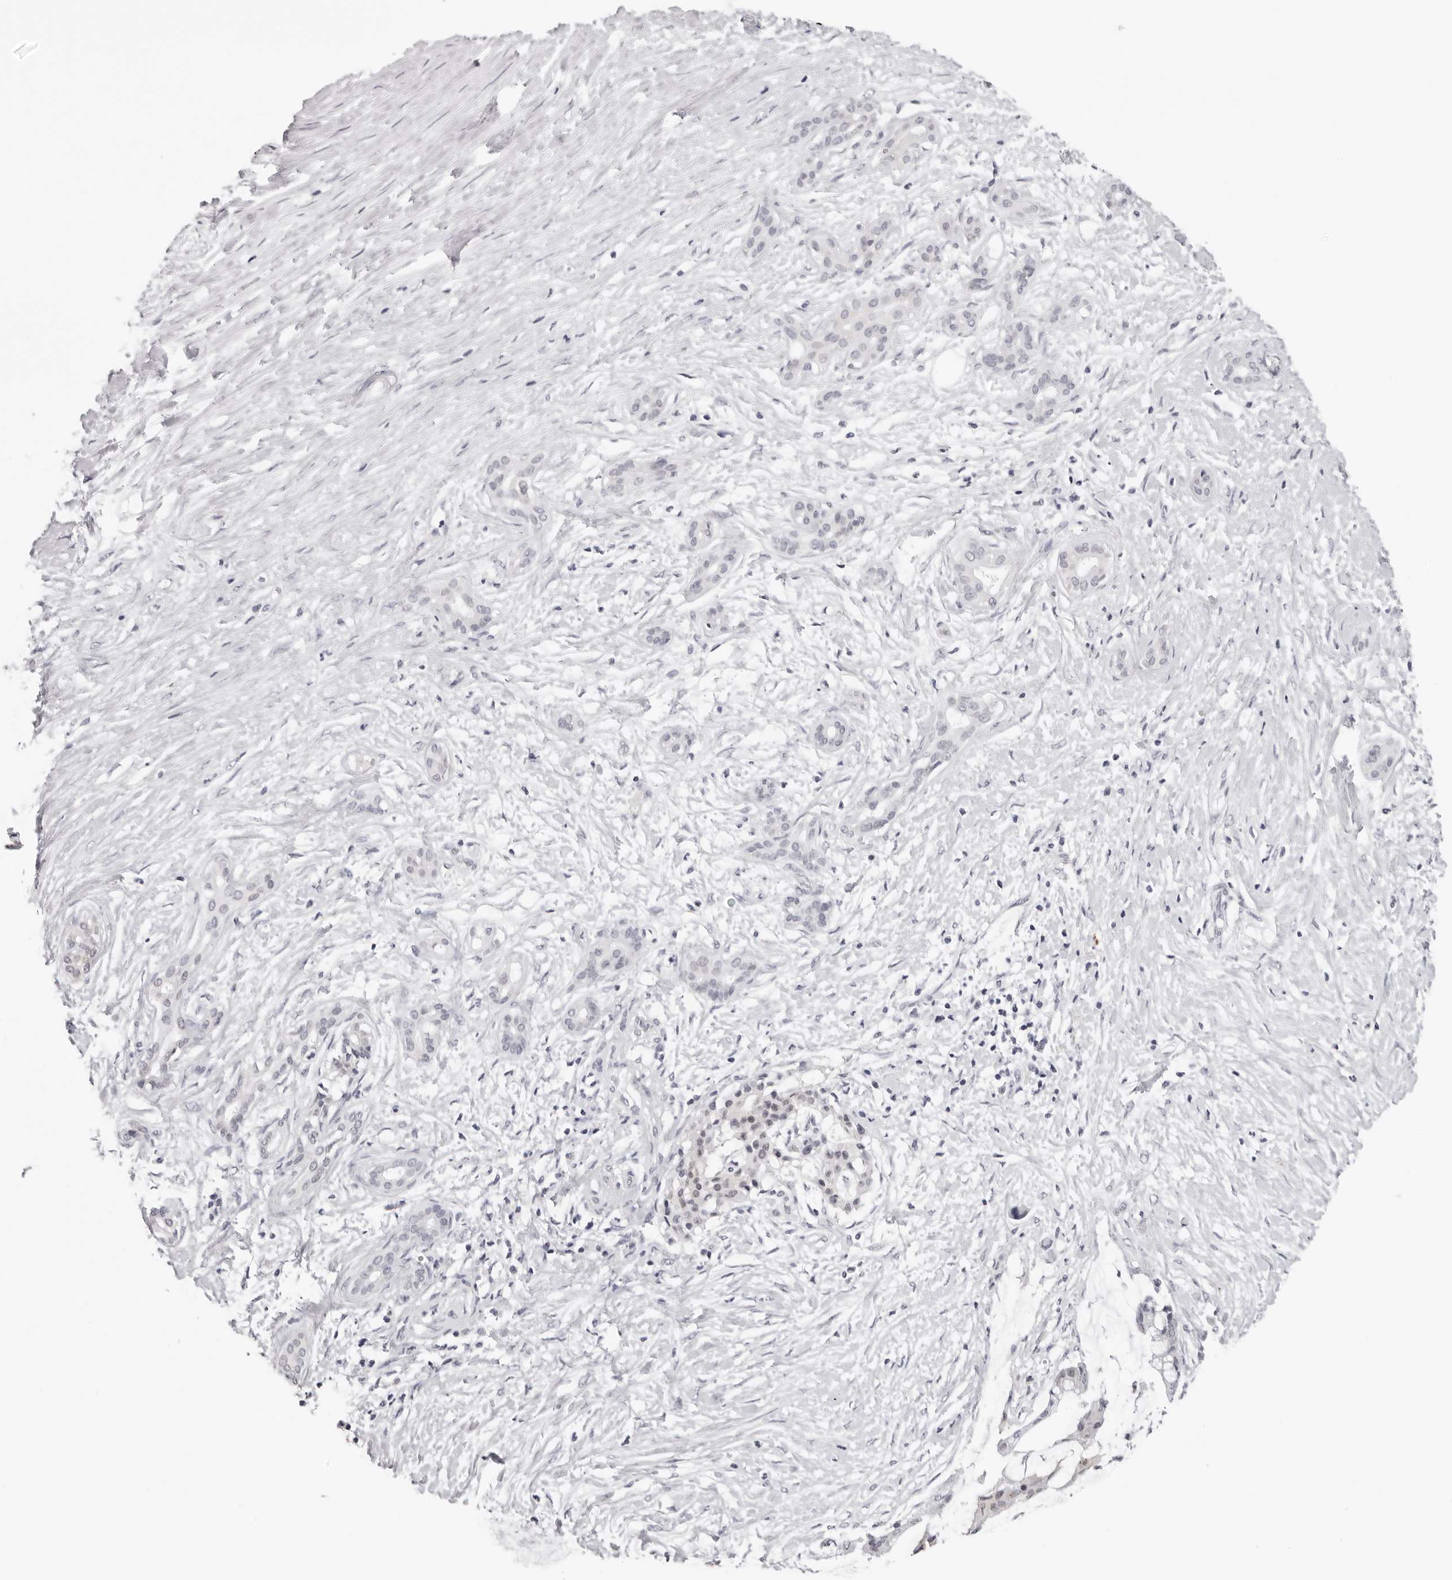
{"staining": {"intensity": "negative", "quantity": "none", "location": "none"}, "tissue": "pancreatic cancer", "cell_type": "Tumor cells", "image_type": "cancer", "snomed": [{"axis": "morphology", "description": "Adenocarcinoma, NOS"}, {"axis": "topography", "description": "Pancreas"}], "caption": "High power microscopy photomicrograph of an immunohistochemistry (IHC) histopathology image of pancreatic adenocarcinoma, revealing no significant staining in tumor cells.", "gene": "PRUNE1", "patient": {"sex": "male", "age": 41}}